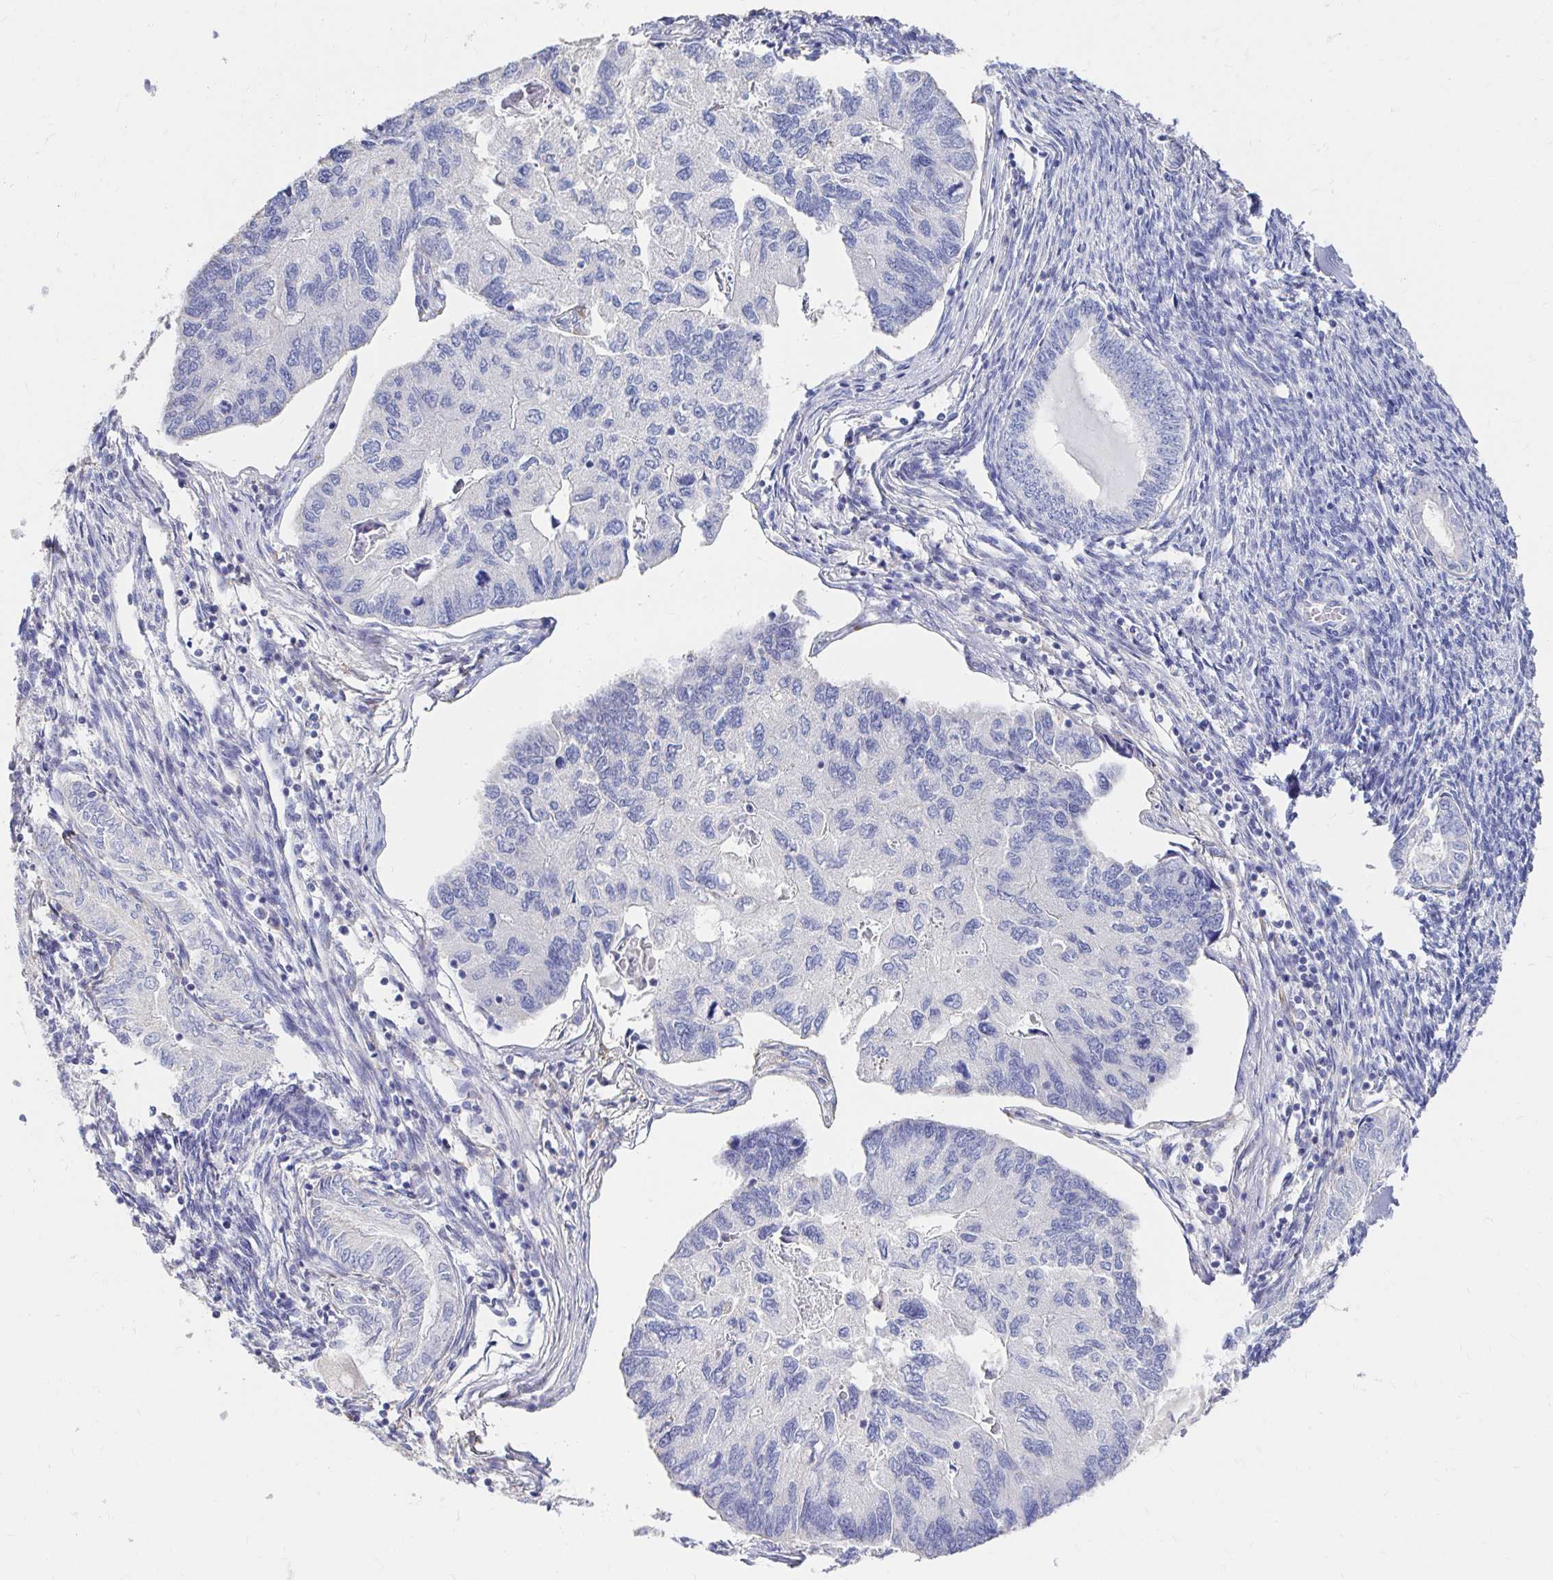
{"staining": {"intensity": "moderate", "quantity": "<25%", "location": "cytoplasmic/membranous"}, "tissue": "endometrial cancer", "cell_type": "Tumor cells", "image_type": "cancer", "snomed": [{"axis": "morphology", "description": "Carcinoma, NOS"}, {"axis": "topography", "description": "Uterus"}], "caption": "Endometrial cancer stained with DAB (3,3'-diaminobenzidine) IHC shows low levels of moderate cytoplasmic/membranous expression in about <25% of tumor cells.", "gene": "LAMC3", "patient": {"sex": "female", "age": 76}}